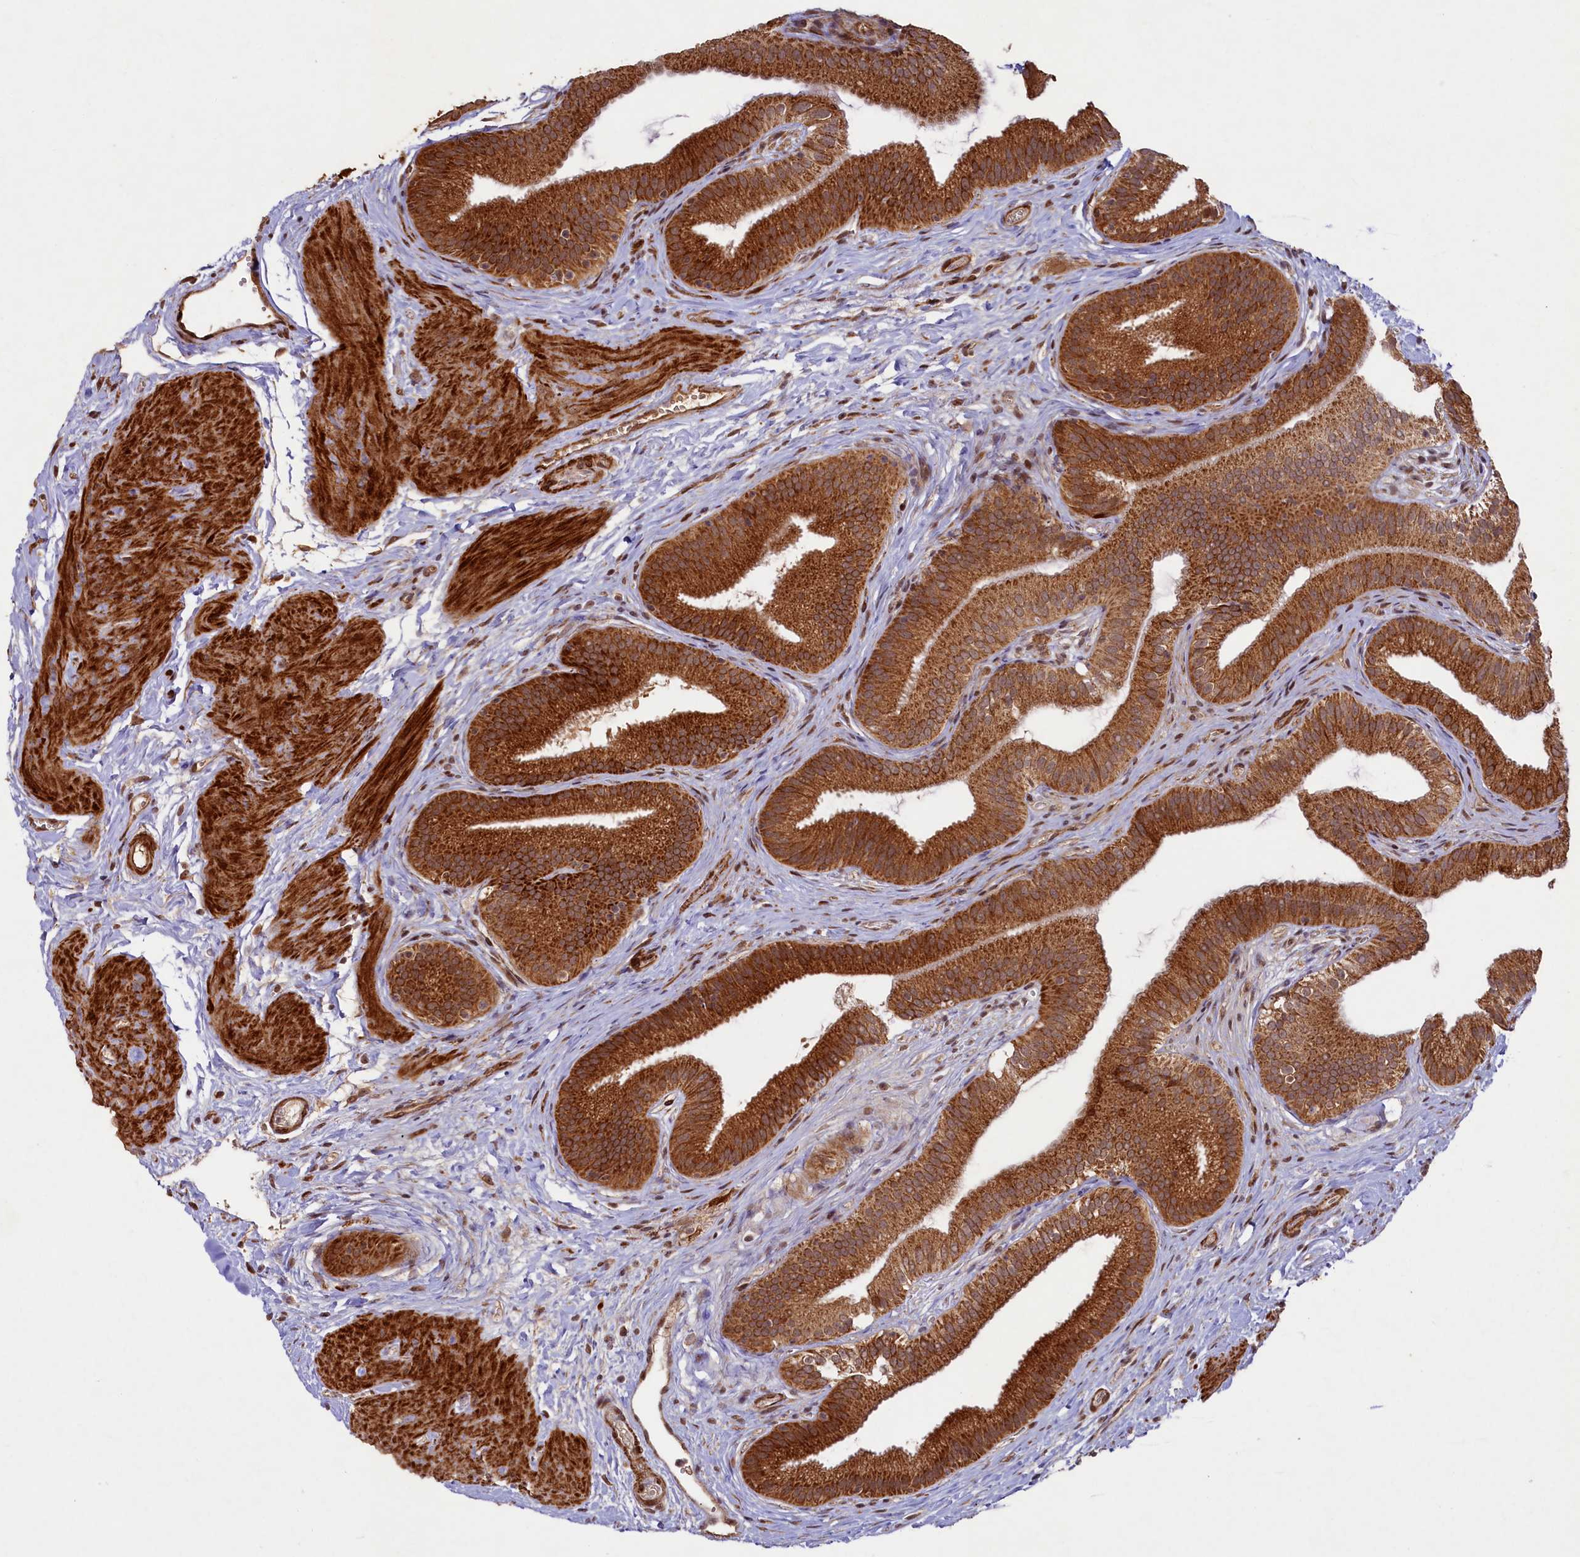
{"staining": {"intensity": "strong", "quantity": ">75%", "location": "cytoplasmic/membranous"}, "tissue": "gallbladder", "cell_type": "Glandular cells", "image_type": "normal", "snomed": [{"axis": "morphology", "description": "Normal tissue, NOS"}, {"axis": "topography", "description": "Gallbladder"}], "caption": "A high amount of strong cytoplasmic/membranous staining is appreciated in approximately >75% of glandular cells in unremarkable gallbladder. (brown staining indicates protein expression, while blue staining denotes nuclei).", "gene": "SHPRH", "patient": {"sex": "female", "age": 54}}